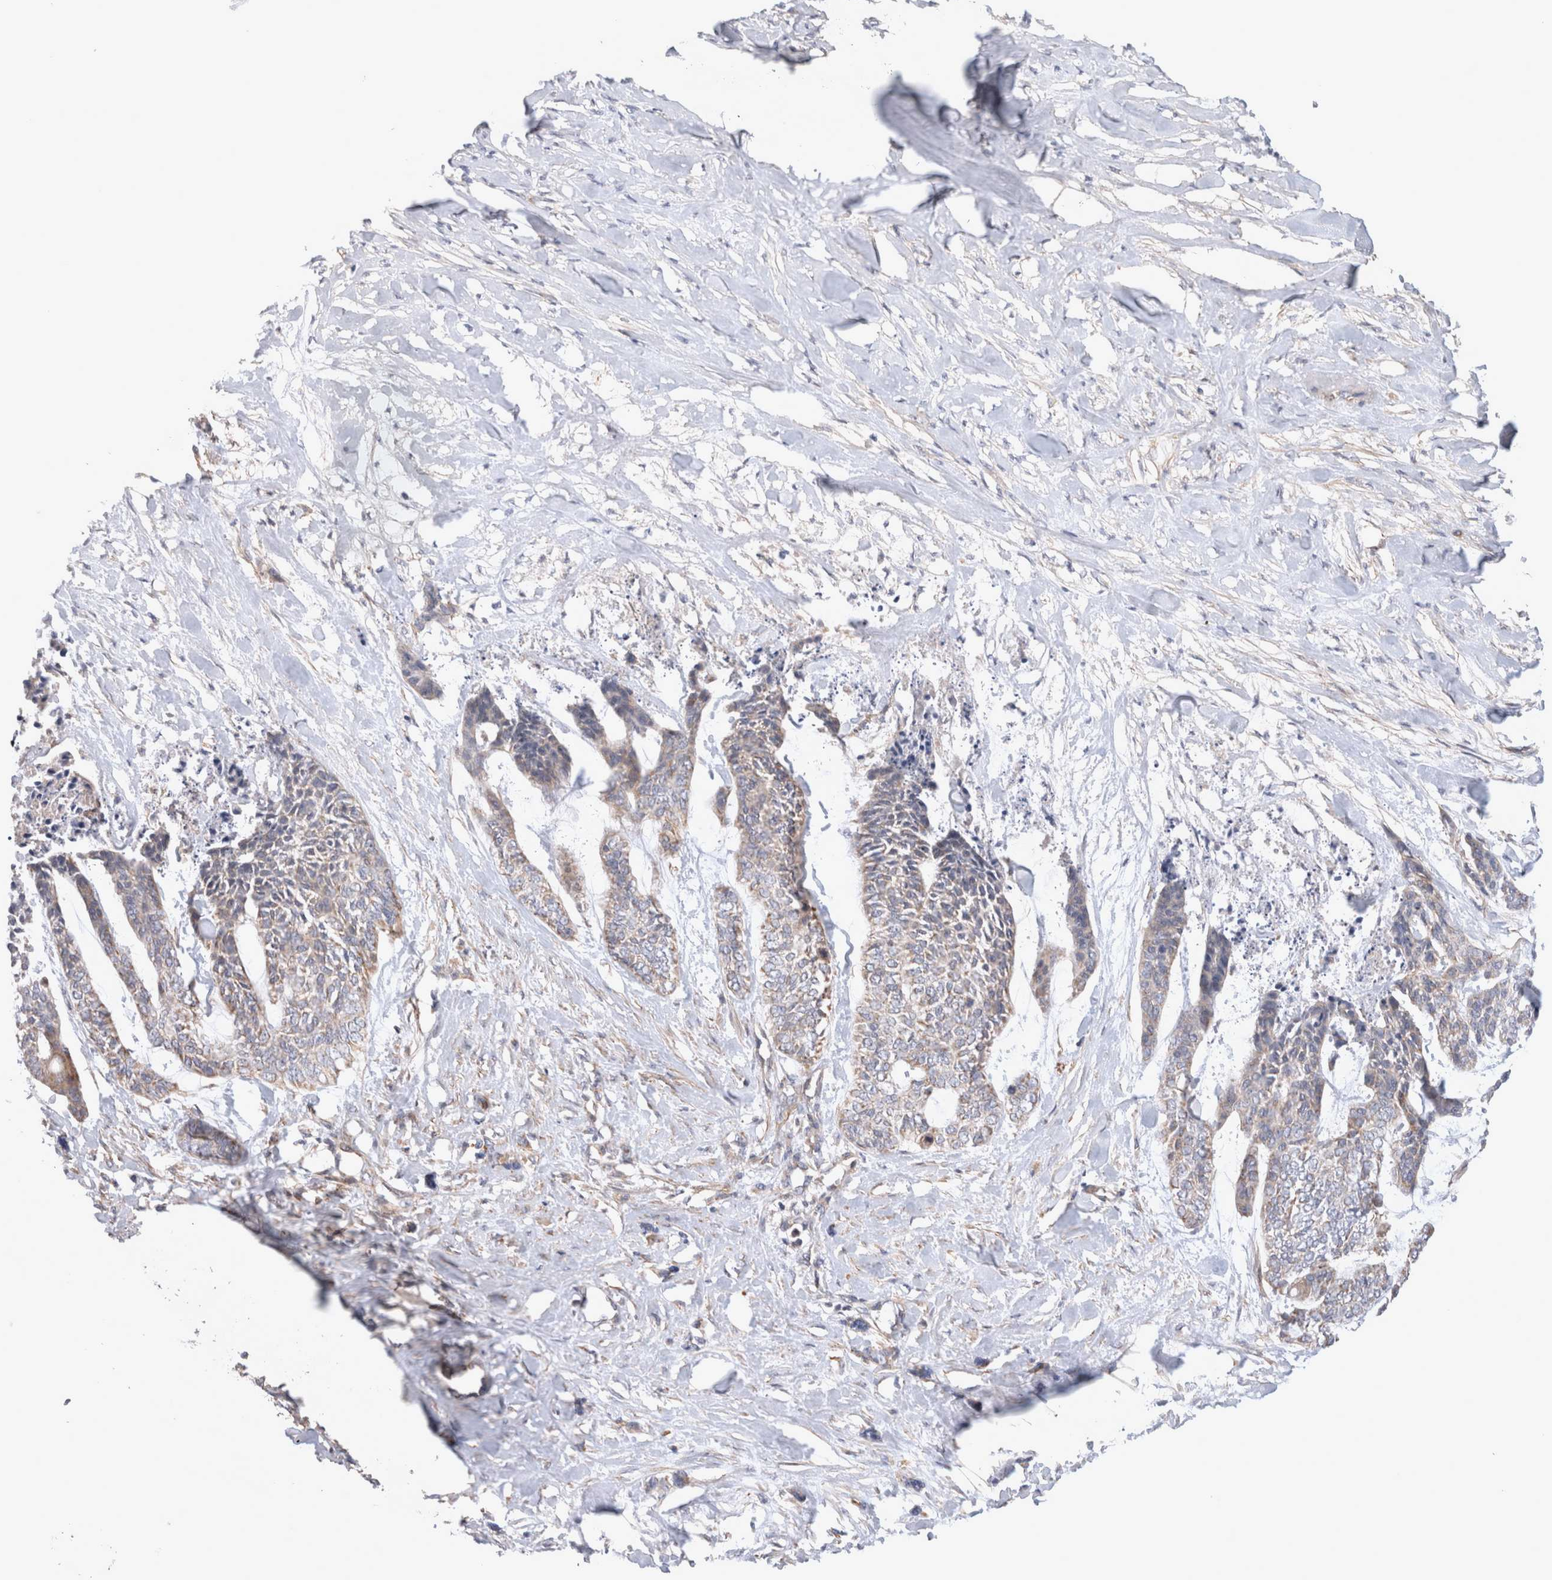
{"staining": {"intensity": "weak", "quantity": "25%-75%", "location": "cytoplasmic/membranous"}, "tissue": "skin cancer", "cell_type": "Tumor cells", "image_type": "cancer", "snomed": [{"axis": "morphology", "description": "Basal cell carcinoma"}, {"axis": "topography", "description": "Skin"}], "caption": "Tumor cells demonstrate low levels of weak cytoplasmic/membranous expression in approximately 25%-75% of cells in human skin cancer (basal cell carcinoma).", "gene": "MRPS28", "patient": {"sex": "female", "age": 64}}